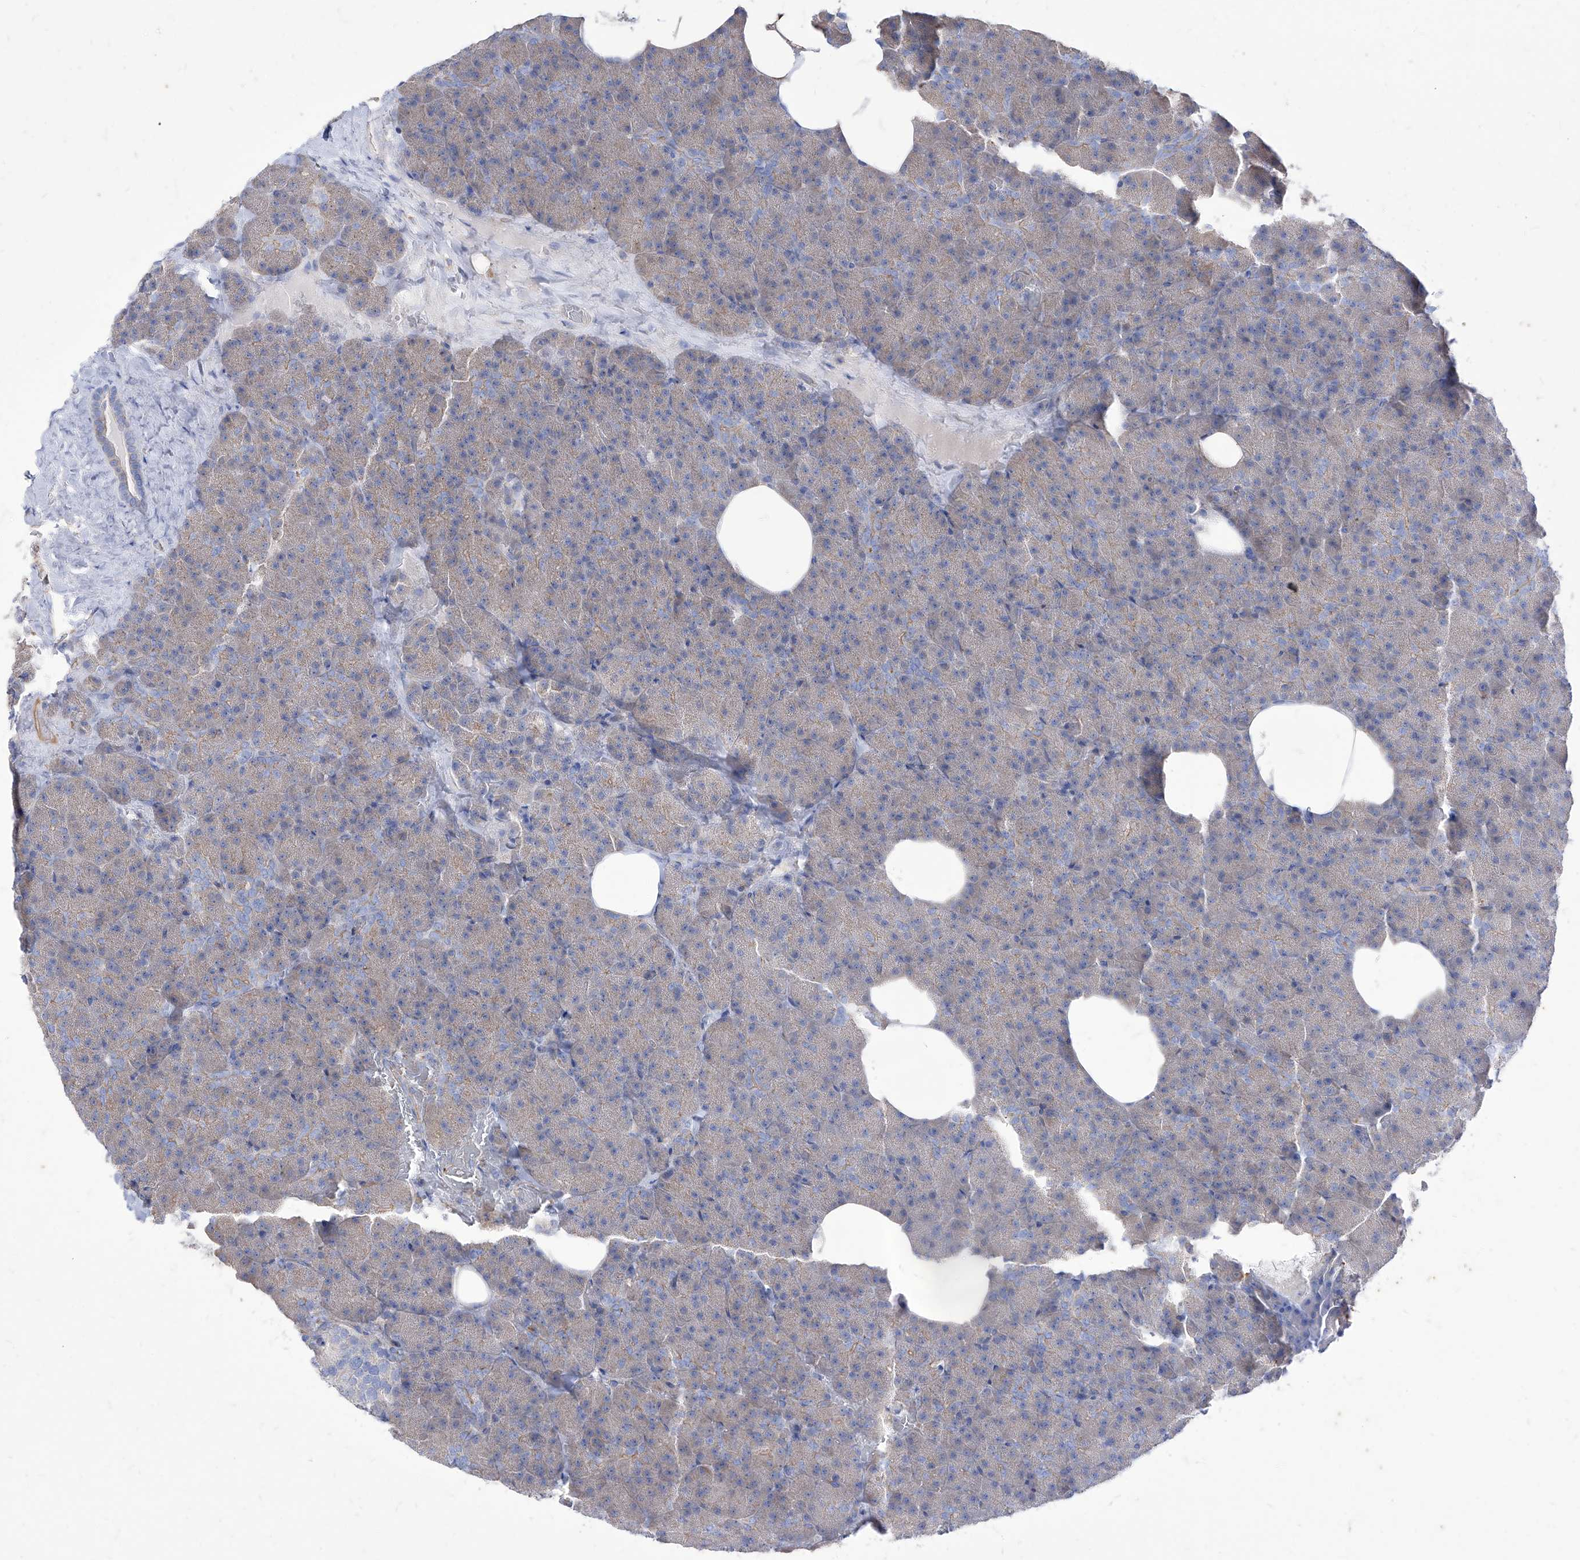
{"staining": {"intensity": "negative", "quantity": "none", "location": "none"}, "tissue": "pancreas", "cell_type": "Exocrine glandular cells", "image_type": "normal", "snomed": [{"axis": "morphology", "description": "Normal tissue, NOS"}, {"axis": "morphology", "description": "Carcinoid, malignant, NOS"}, {"axis": "topography", "description": "Pancreas"}], "caption": "A histopathology image of human pancreas is negative for staining in exocrine glandular cells. (Stains: DAB (3,3'-diaminobenzidine) immunohistochemistry with hematoxylin counter stain, Microscopy: brightfield microscopy at high magnification).", "gene": "C1orf74", "patient": {"sex": "female", "age": 35}}